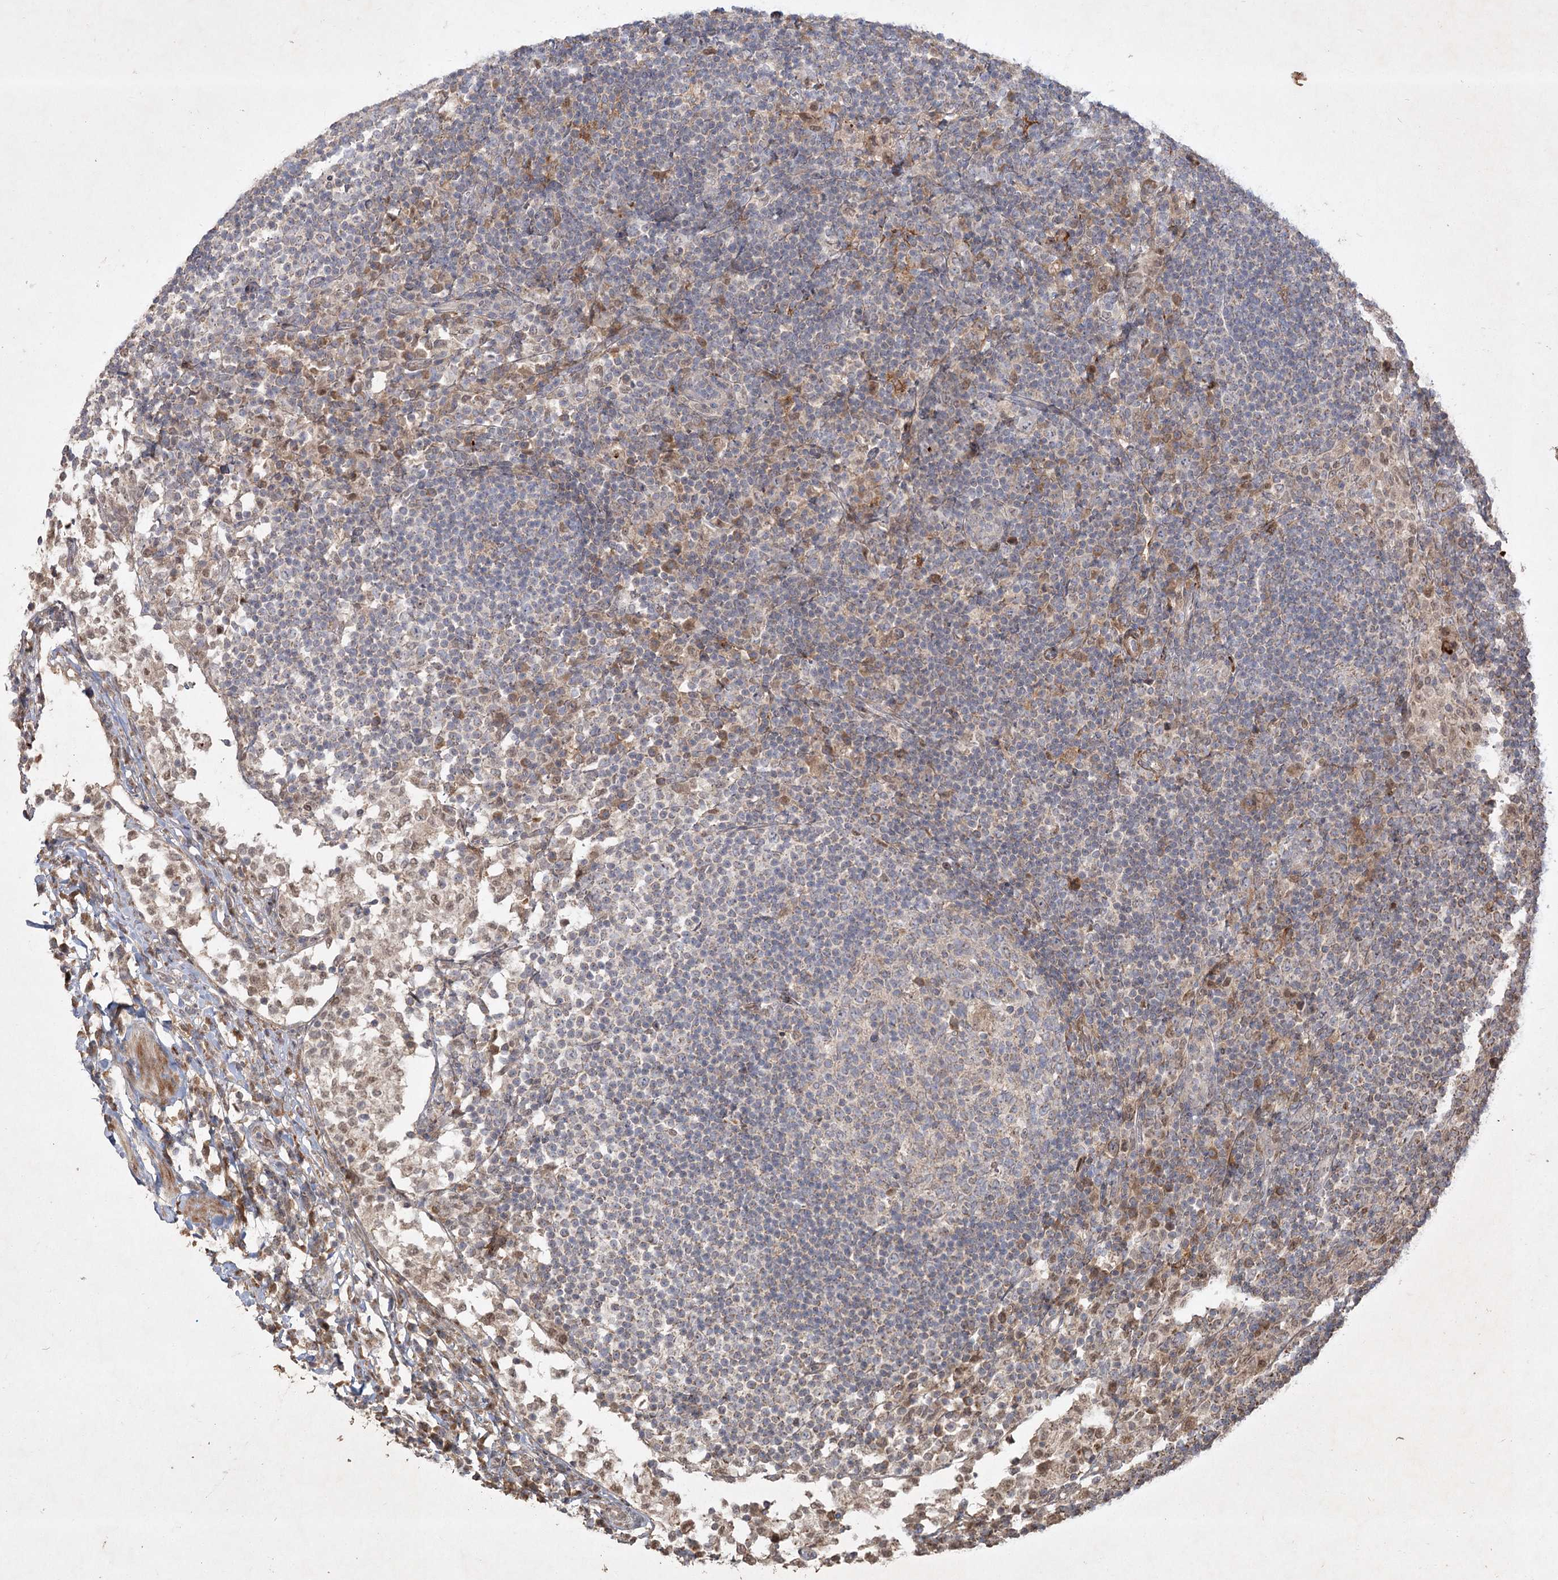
{"staining": {"intensity": "negative", "quantity": "none", "location": "none"}, "tissue": "lymph node", "cell_type": "Germinal center cells", "image_type": "normal", "snomed": [{"axis": "morphology", "description": "Normal tissue, NOS"}, {"axis": "topography", "description": "Lymph node"}], "caption": "IHC image of normal lymph node stained for a protein (brown), which displays no staining in germinal center cells. Brightfield microscopy of immunohistochemistry (IHC) stained with DAB (3,3'-diaminobenzidine) (brown) and hematoxylin (blue), captured at high magnification.", "gene": "KBTBD4", "patient": {"sex": "female", "age": 53}}